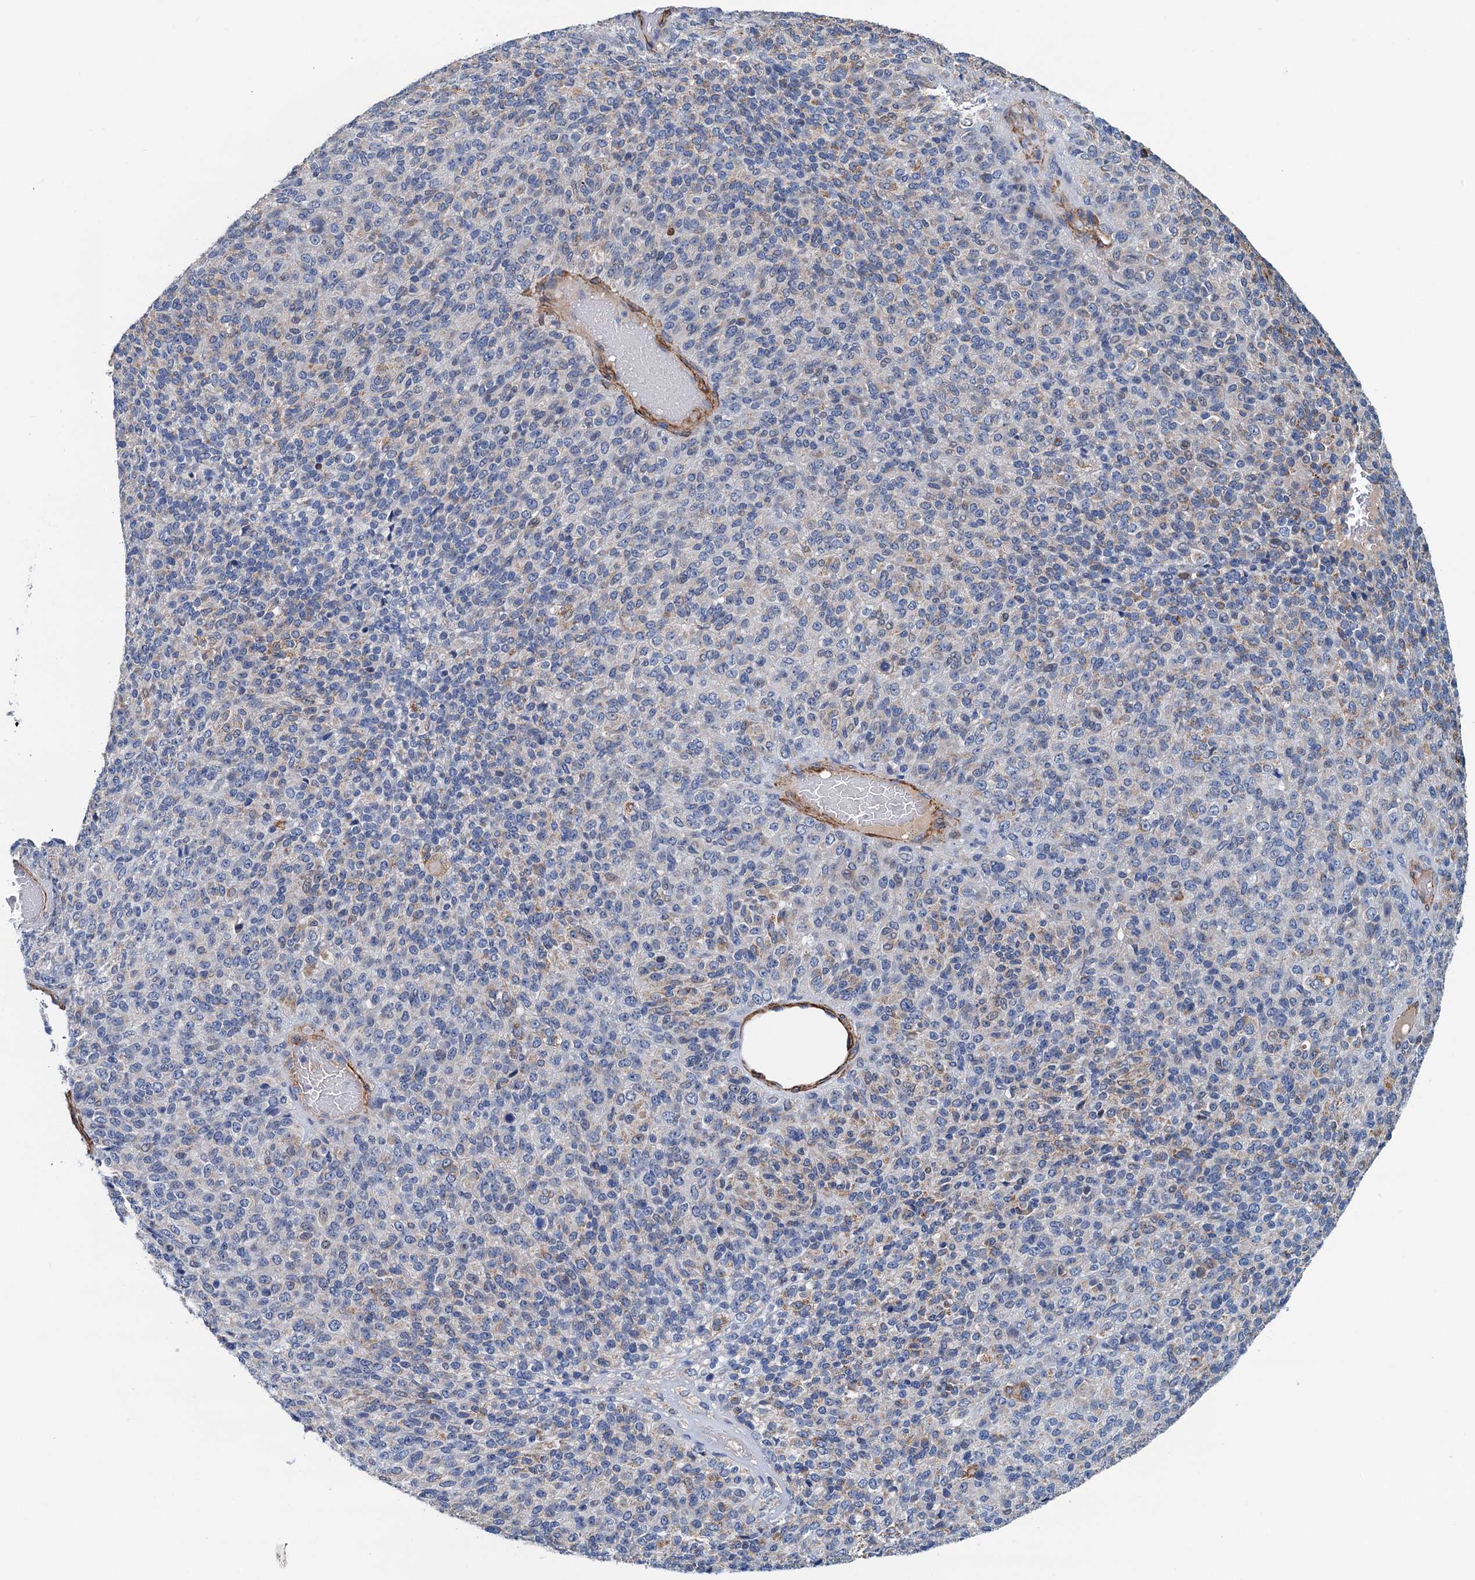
{"staining": {"intensity": "weak", "quantity": "<25%", "location": "cytoplasmic/membranous"}, "tissue": "melanoma", "cell_type": "Tumor cells", "image_type": "cancer", "snomed": [{"axis": "morphology", "description": "Malignant melanoma, Metastatic site"}, {"axis": "topography", "description": "Brain"}], "caption": "There is no significant staining in tumor cells of melanoma.", "gene": "CSTPP1", "patient": {"sex": "female", "age": 56}}